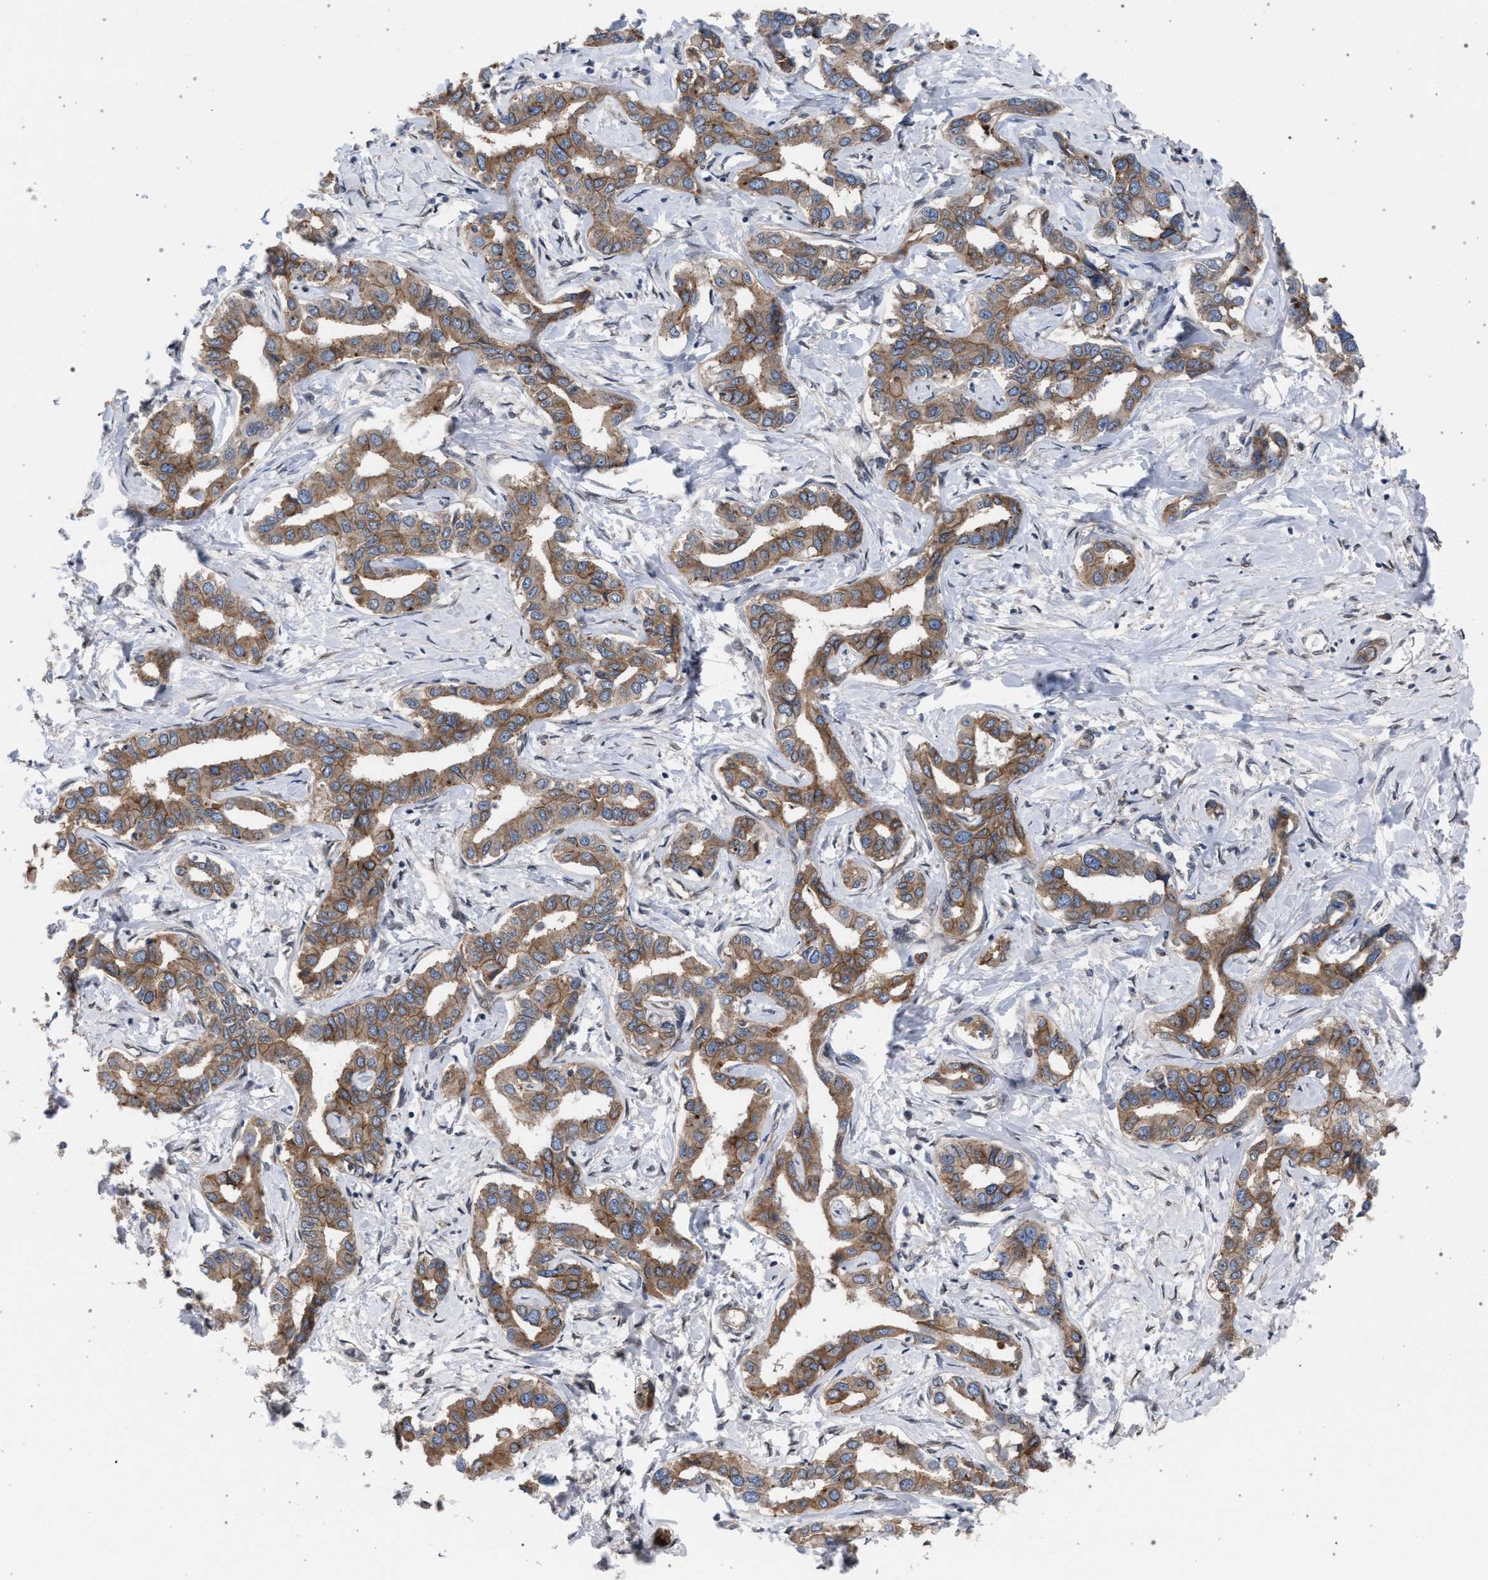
{"staining": {"intensity": "moderate", "quantity": ">75%", "location": "cytoplasmic/membranous"}, "tissue": "liver cancer", "cell_type": "Tumor cells", "image_type": "cancer", "snomed": [{"axis": "morphology", "description": "Cholangiocarcinoma"}, {"axis": "topography", "description": "Liver"}], "caption": "Protein staining exhibits moderate cytoplasmic/membranous positivity in about >75% of tumor cells in liver cancer (cholangiocarcinoma).", "gene": "ARPC5L", "patient": {"sex": "male", "age": 59}}